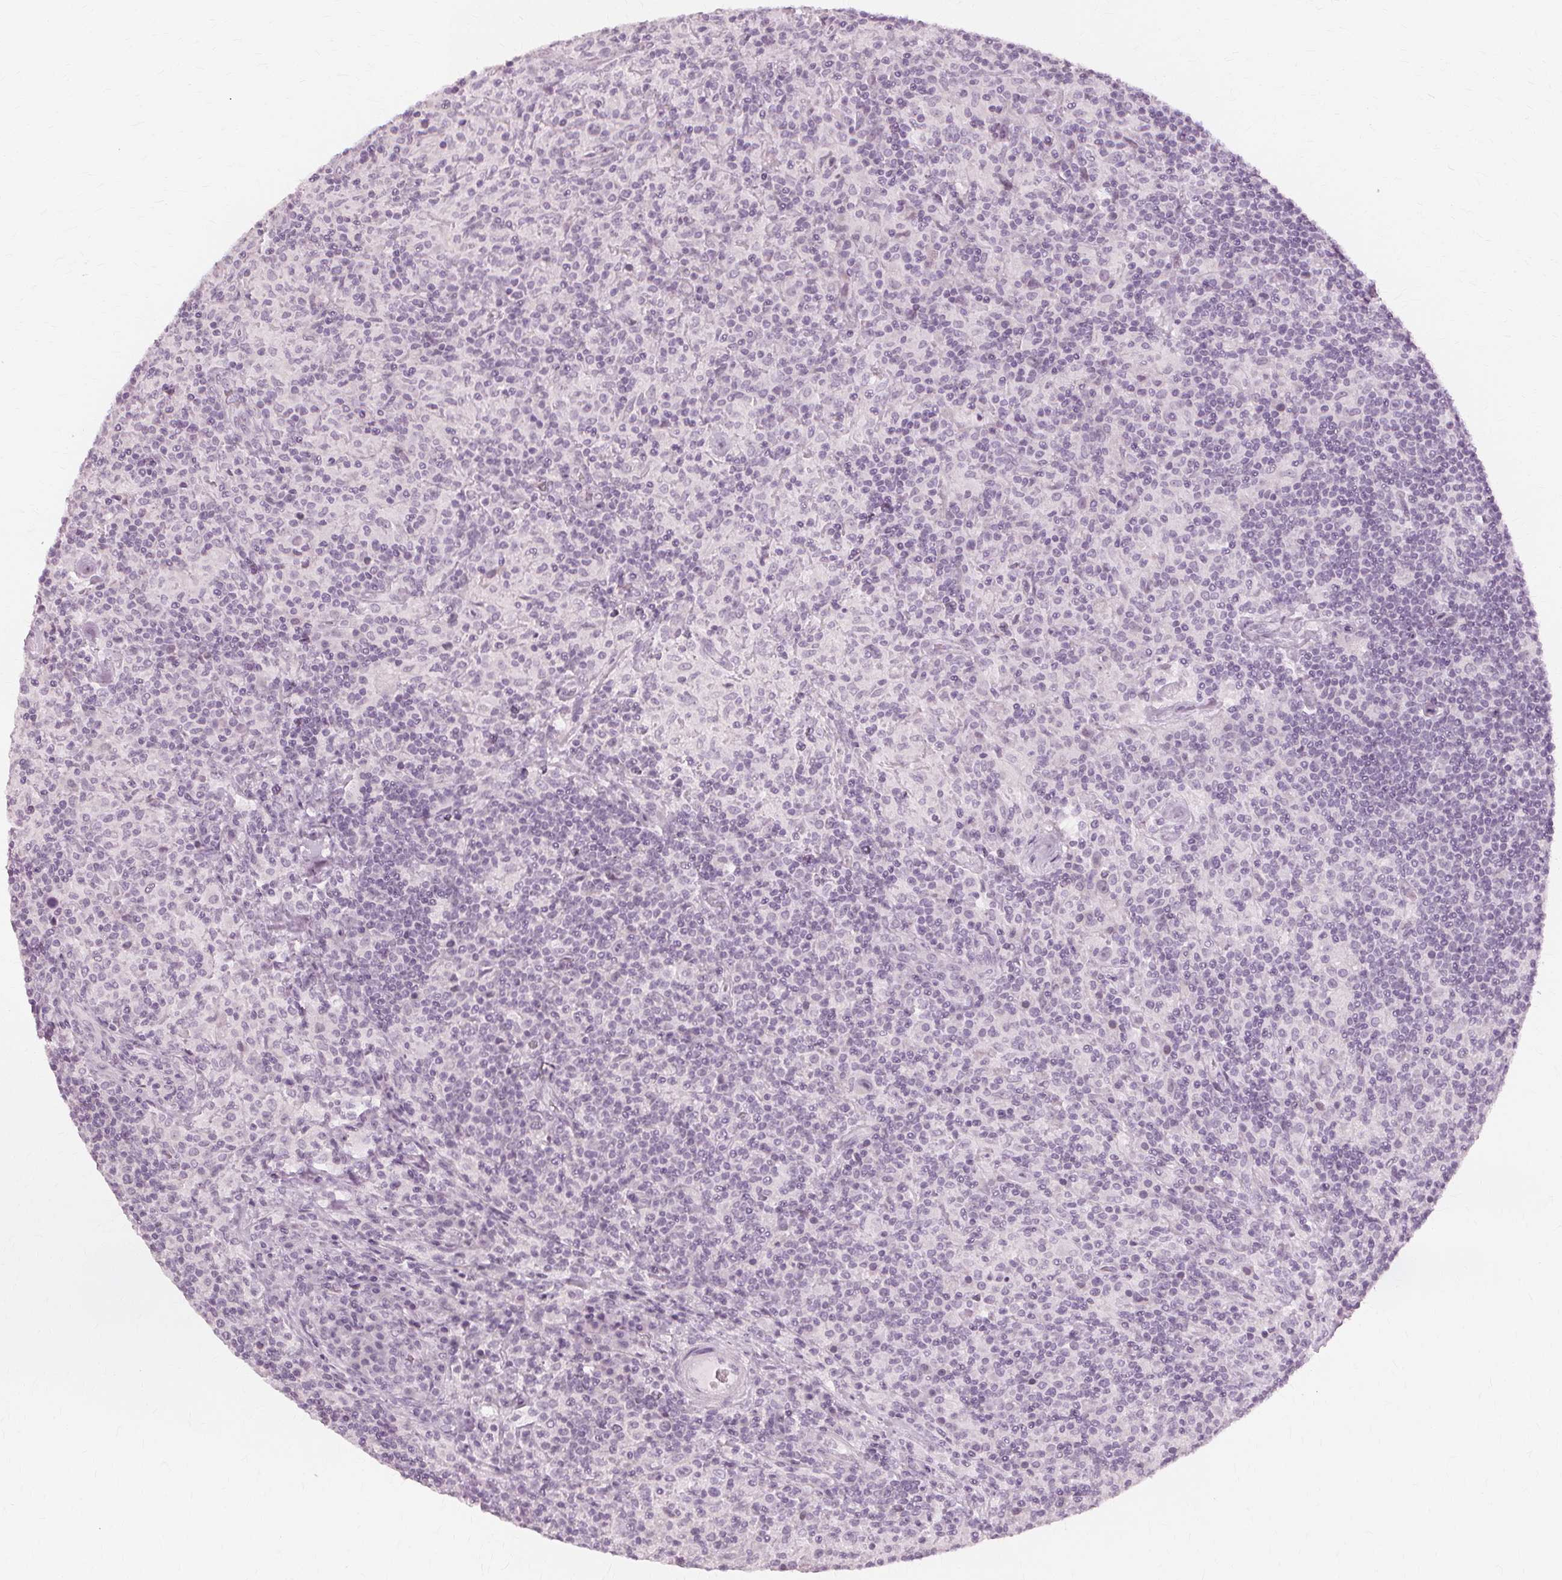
{"staining": {"intensity": "negative", "quantity": "none", "location": "none"}, "tissue": "lymphoma", "cell_type": "Tumor cells", "image_type": "cancer", "snomed": [{"axis": "morphology", "description": "Hodgkin's disease, NOS"}, {"axis": "topography", "description": "Lymph node"}], "caption": "A photomicrograph of lymphoma stained for a protein exhibits no brown staining in tumor cells.", "gene": "NXPE1", "patient": {"sex": "male", "age": 70}}